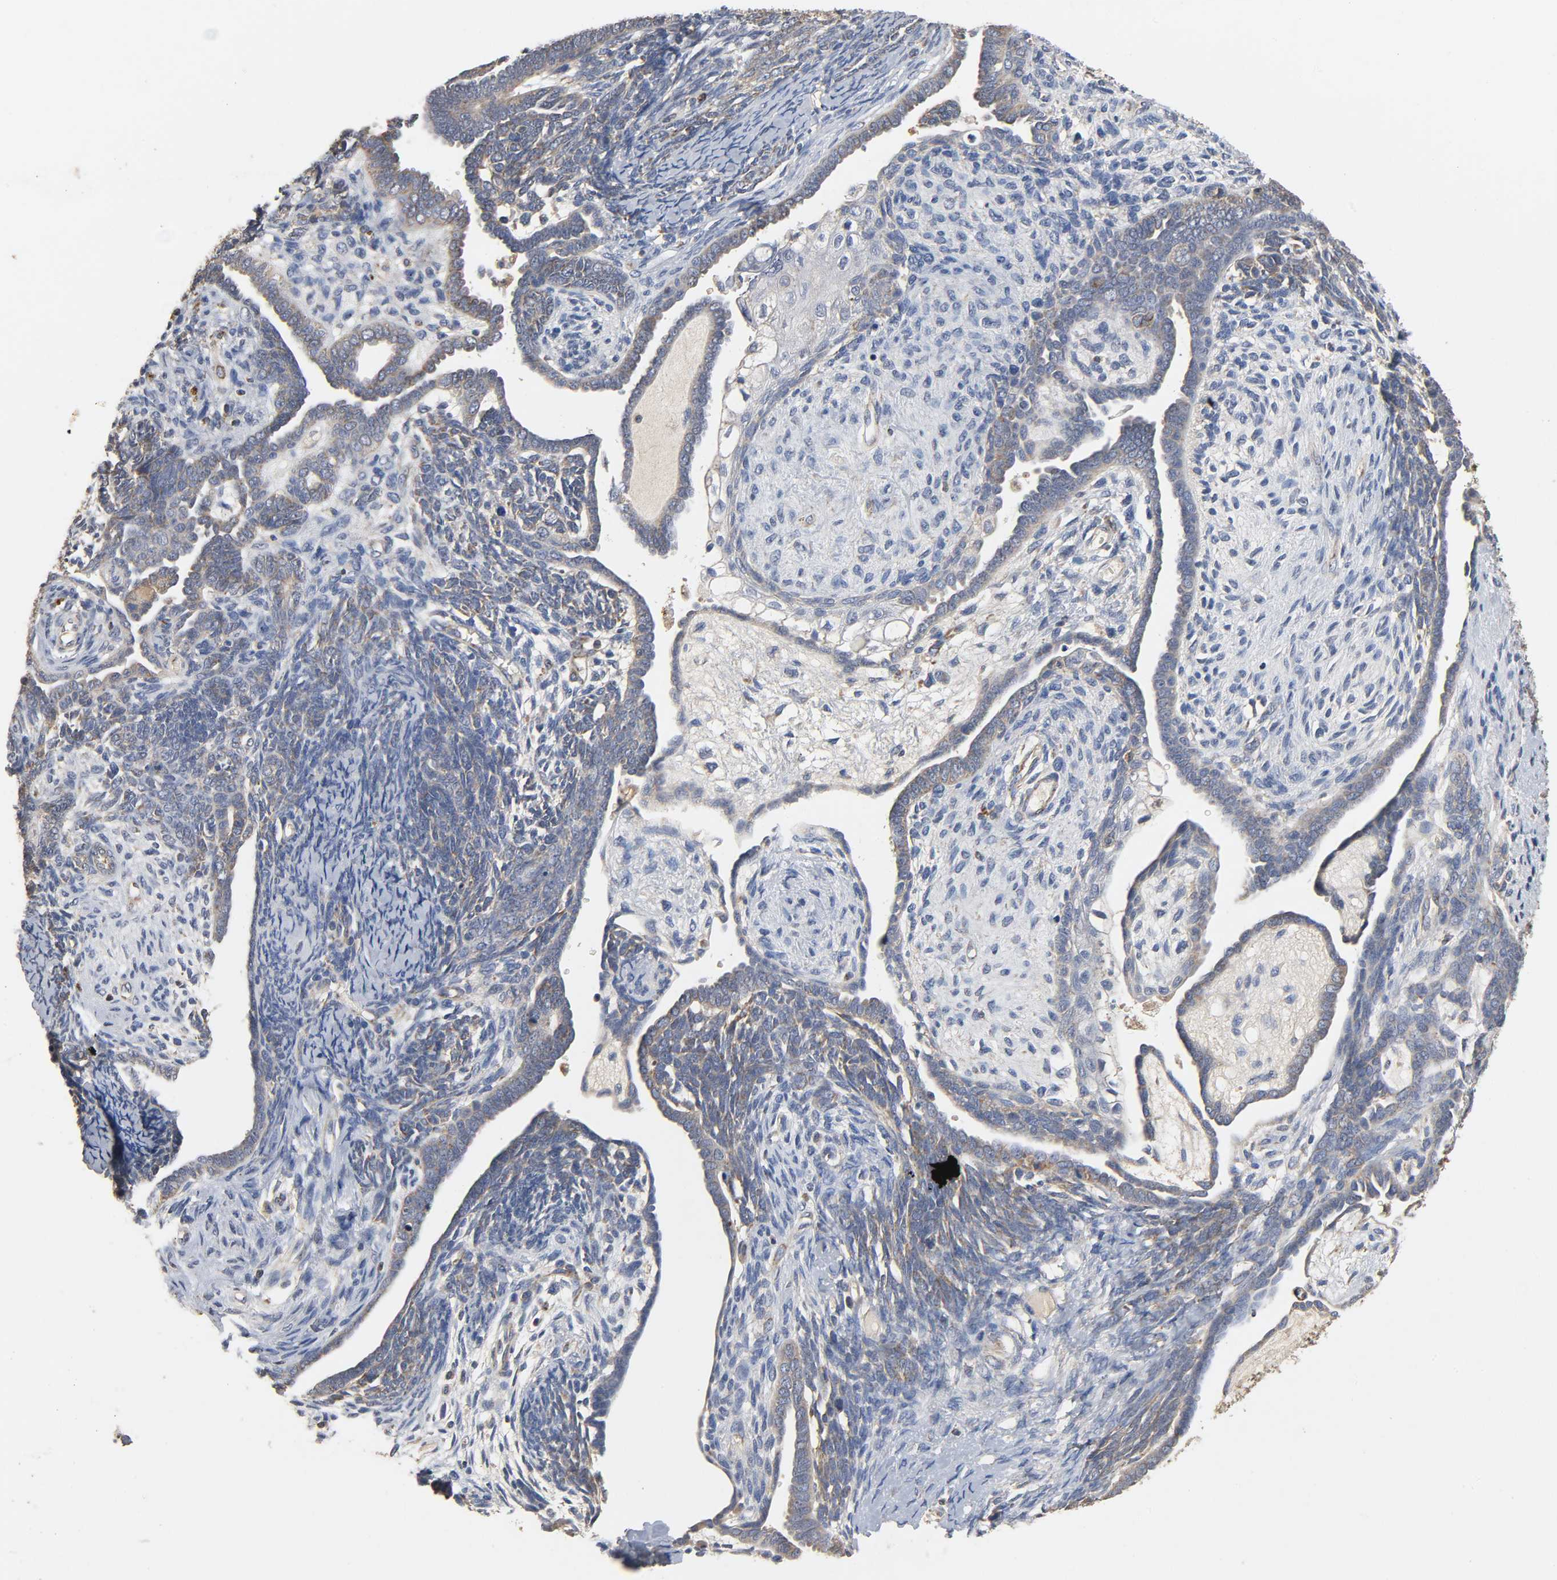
{"staining": {"intensity": "weak", "quantity": "<25%", "location": "cytoplasmic/membranous"}, "tissue": "endometrial cancer", "cell_type": "Tumor cells", "image_type": "cancer", "snomed": [{"axis": "morphology", "description": "Neoplasm, malignant, NOS"}, {"axis": "topography", "description": "Endometrium"}], "caption": "Tumor cells are negative for protein expression in human endometrial neoplasm (malignant).", "gene": "NDUFS3", "patient": {"sex": "female", "age": 74}}